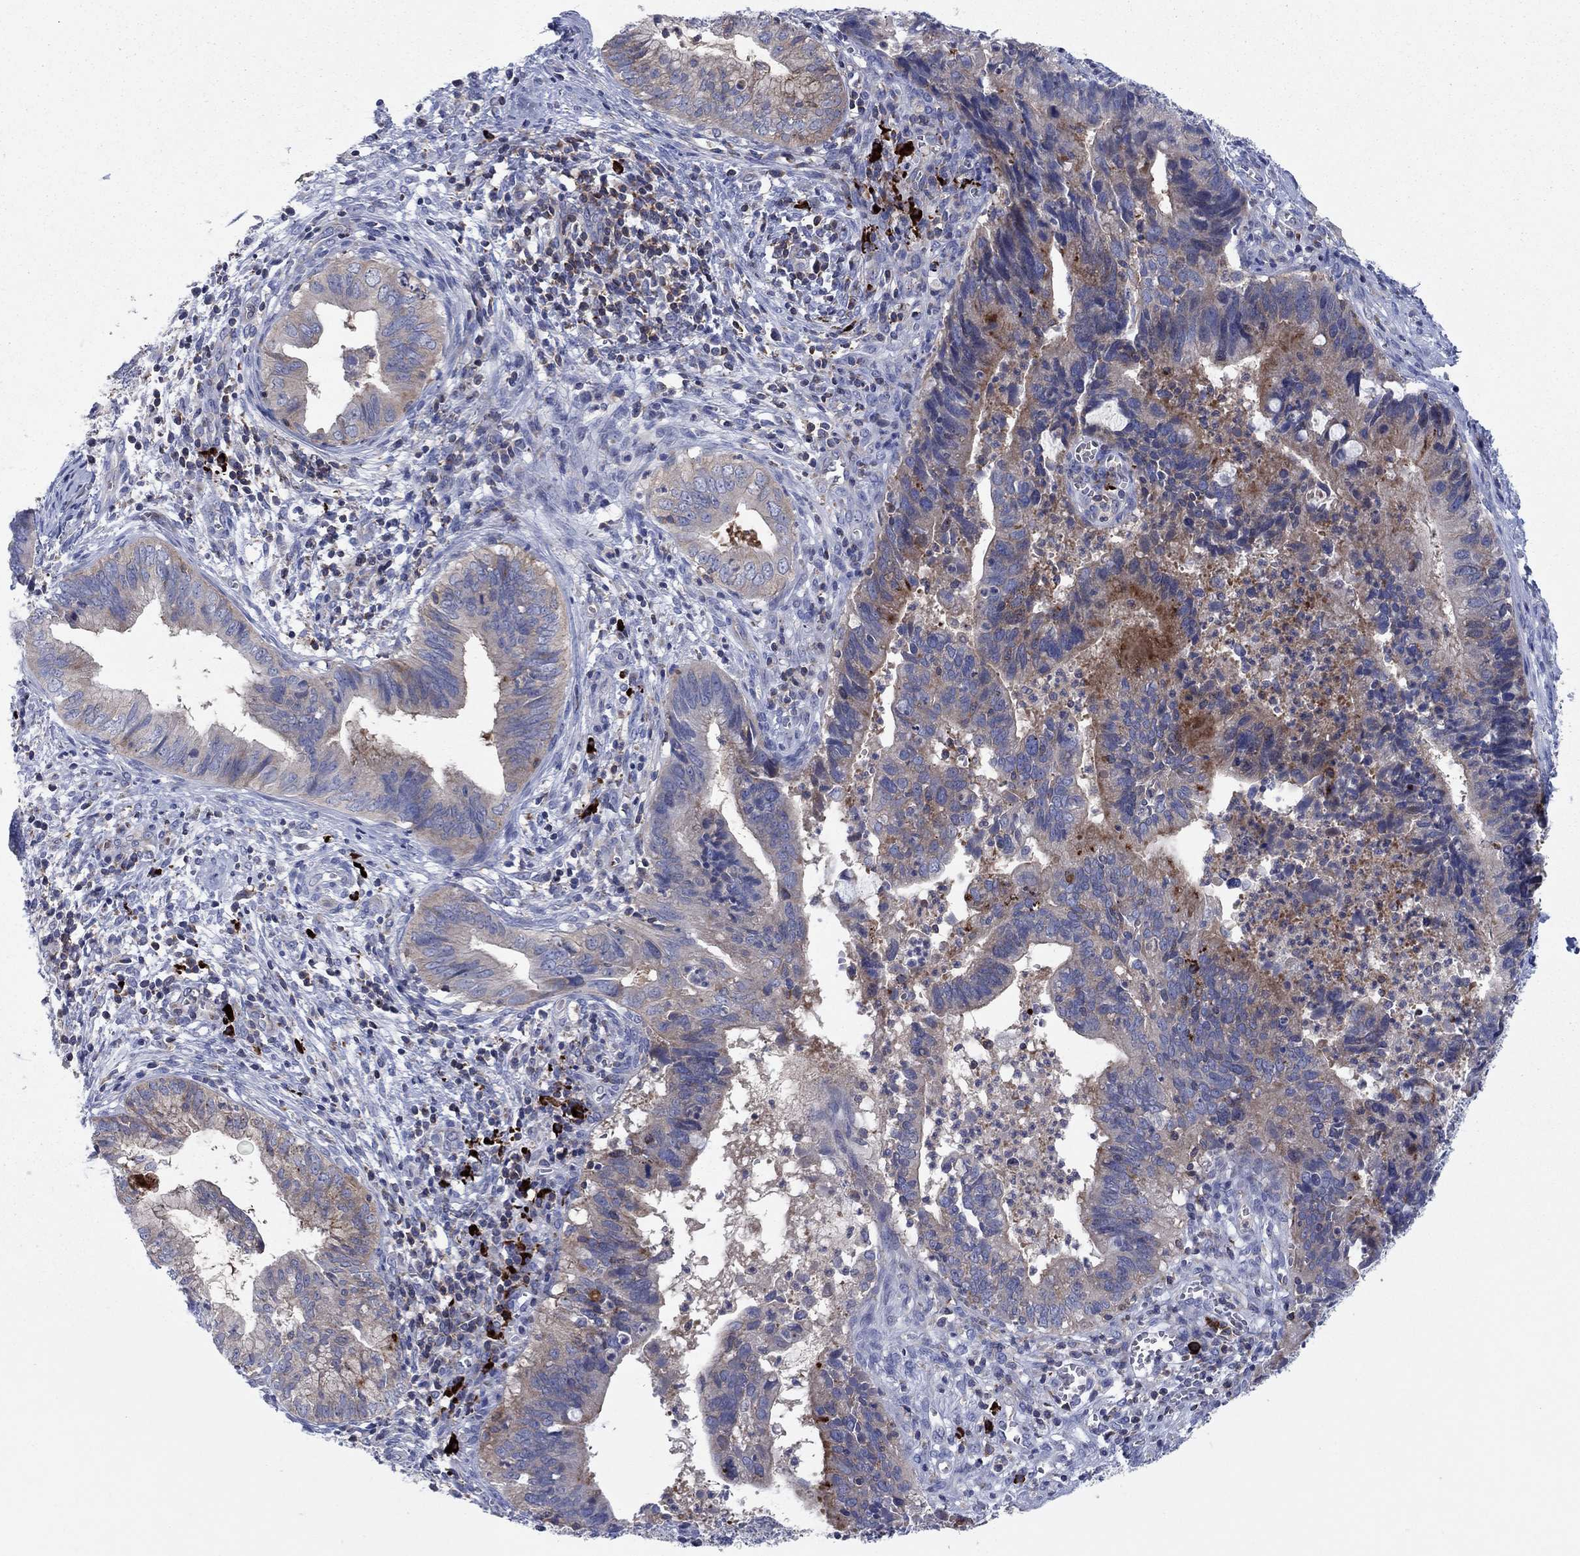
{"staining": {"intensity": "moderate", "quantity": "<25%", "location": "cytoplasmic/membranous"}, "tissue": "cervical cancer", "cell_type": "Tumor cells", "image_type": "cancer", "snomed": [{"axis": "morphology", "description": "Adenocarcinoma, NOS"}, {"axis": "topography", "description": "Cervix"}], "caption": "The immunohistochemical stain shows moderate cytoplasmic/membranous staining in tumor cells of cervical cancer tissue.", "gene": "PVR", "patient": {"sex": "female", "age": 42}}